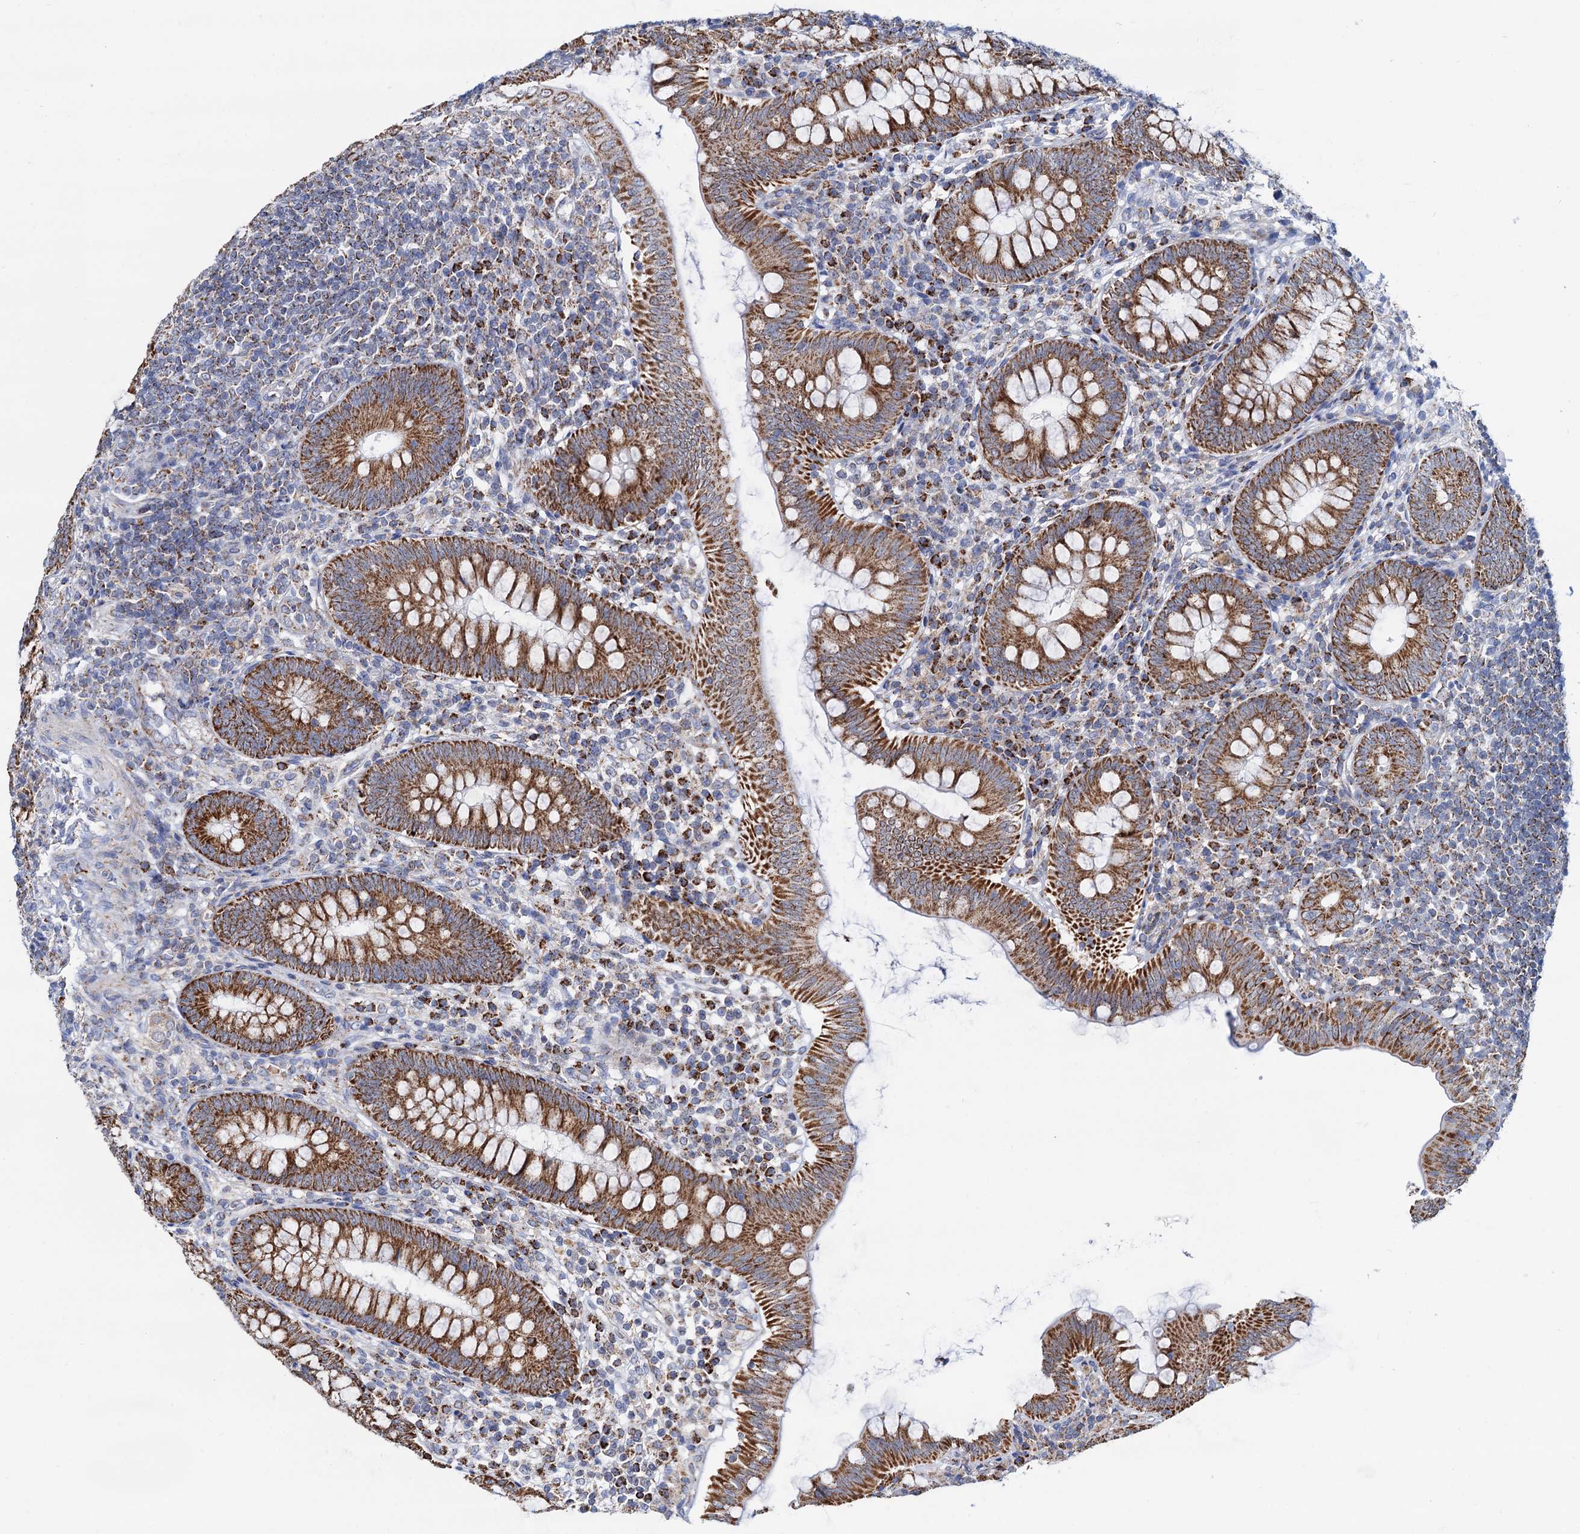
{"staining": {"intensity": "strong", "quantity": ">75%", "location": "cytoplasmic/membranous"}, "tissue": "appendix", "cell_type": "Glandular cells", "image_type": "normal", "snomed": [{"axis": "morphology", "description": "Normal tissue, NOS"}, {"axis": "topography", "description": "Appendix"}], "caption": "Human appendix stained with a brown dye shows strong cytoplasmic/membranous positive expression in approximately >75% of glandular cells.", "gene": "C2CD3", "patient": {"sex": "male", "age": 14}}